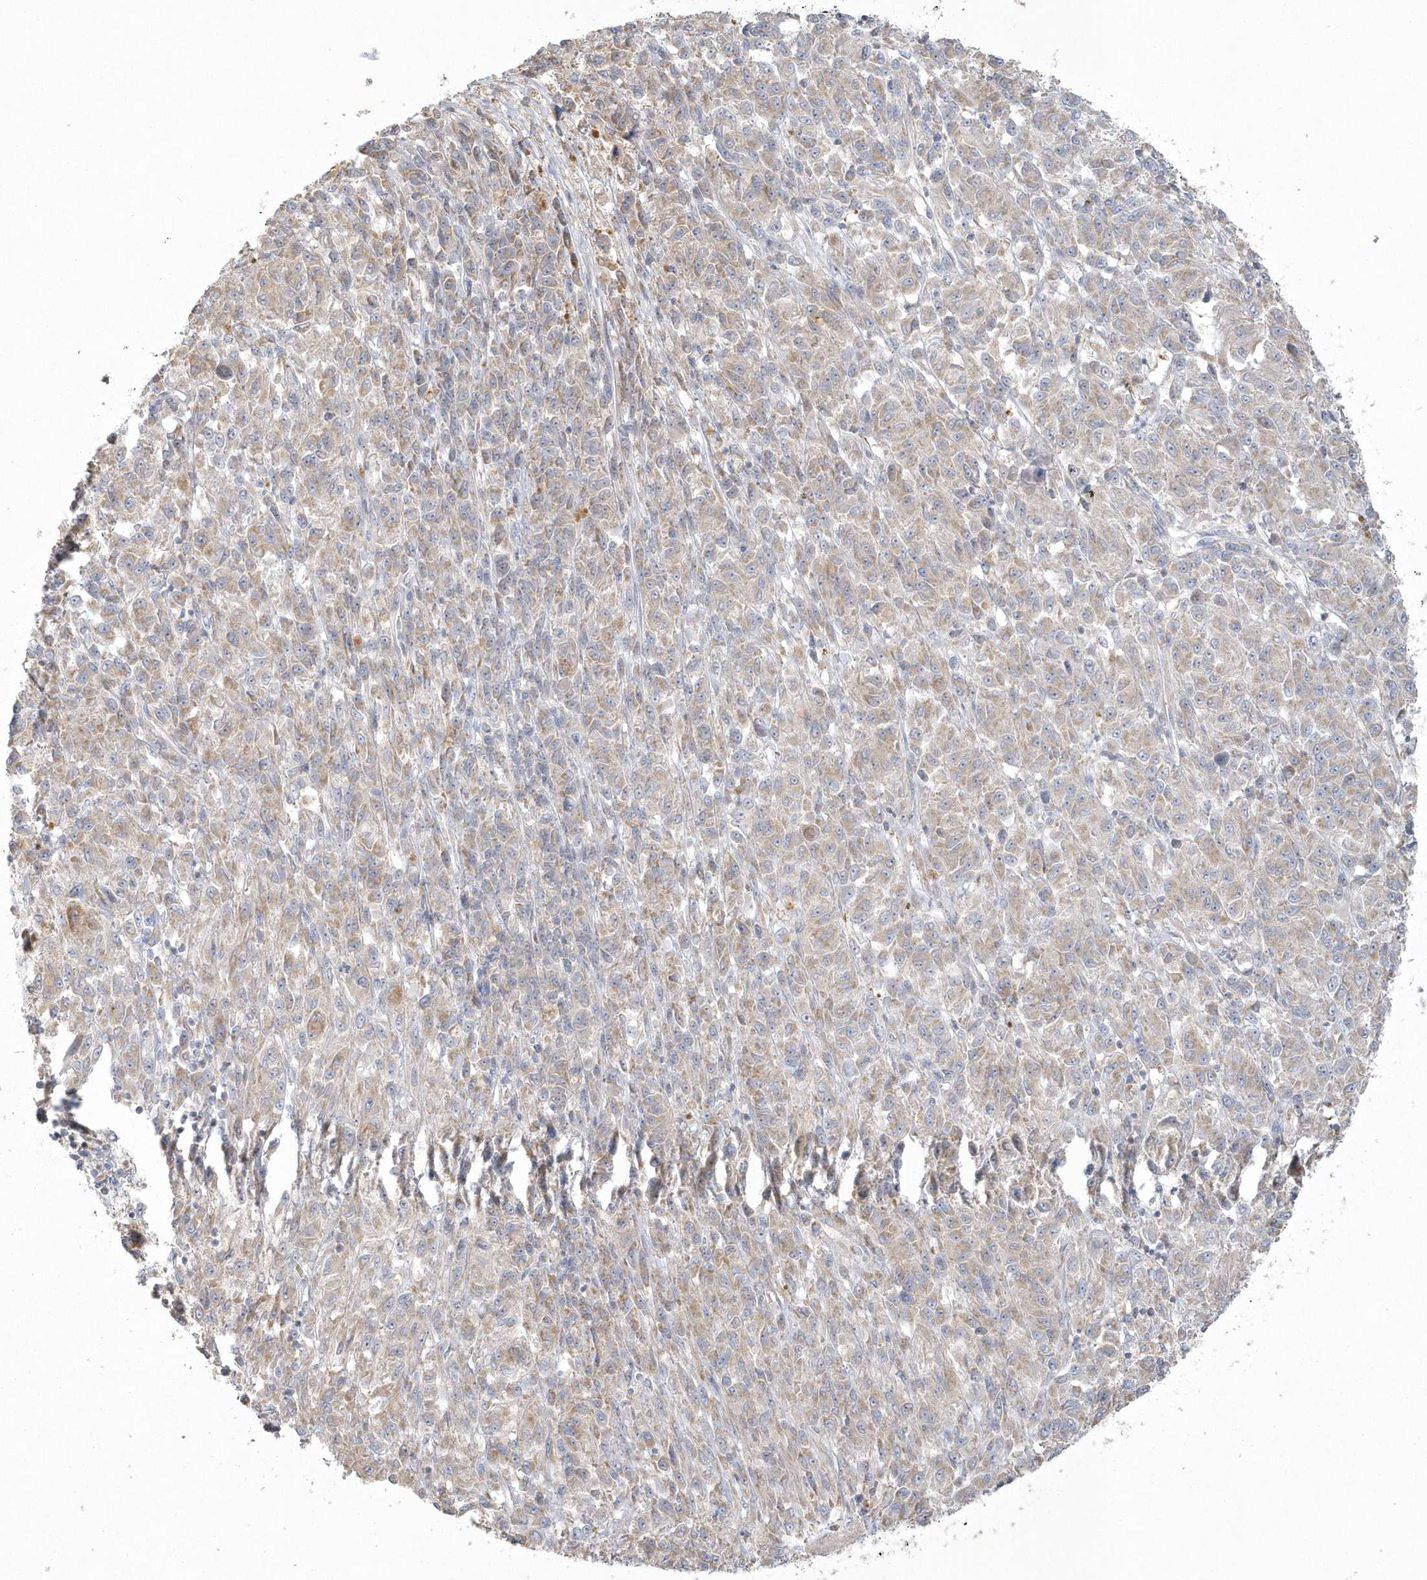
{"staining": {"intensity": "weak", "quantity": ">75%", "location": "cytoplasmic/membranous"}, "tissue": "melanoma", "cell_type": "Tumor cells", "image_type": "cancer", "snomed": [{"axis": "morphology", "description": "Malignant melanoma, Metastatic site"}, {"axis": "topography", "description": "Lung"}], "caption": "A brown stain shows weak cytoplasmic/membranous staining of a protein in human malignant melanoma (metastatic site) tumor cells.", "gene": "BLTP3A", "patient": {"sex": "male", "age": 64}}